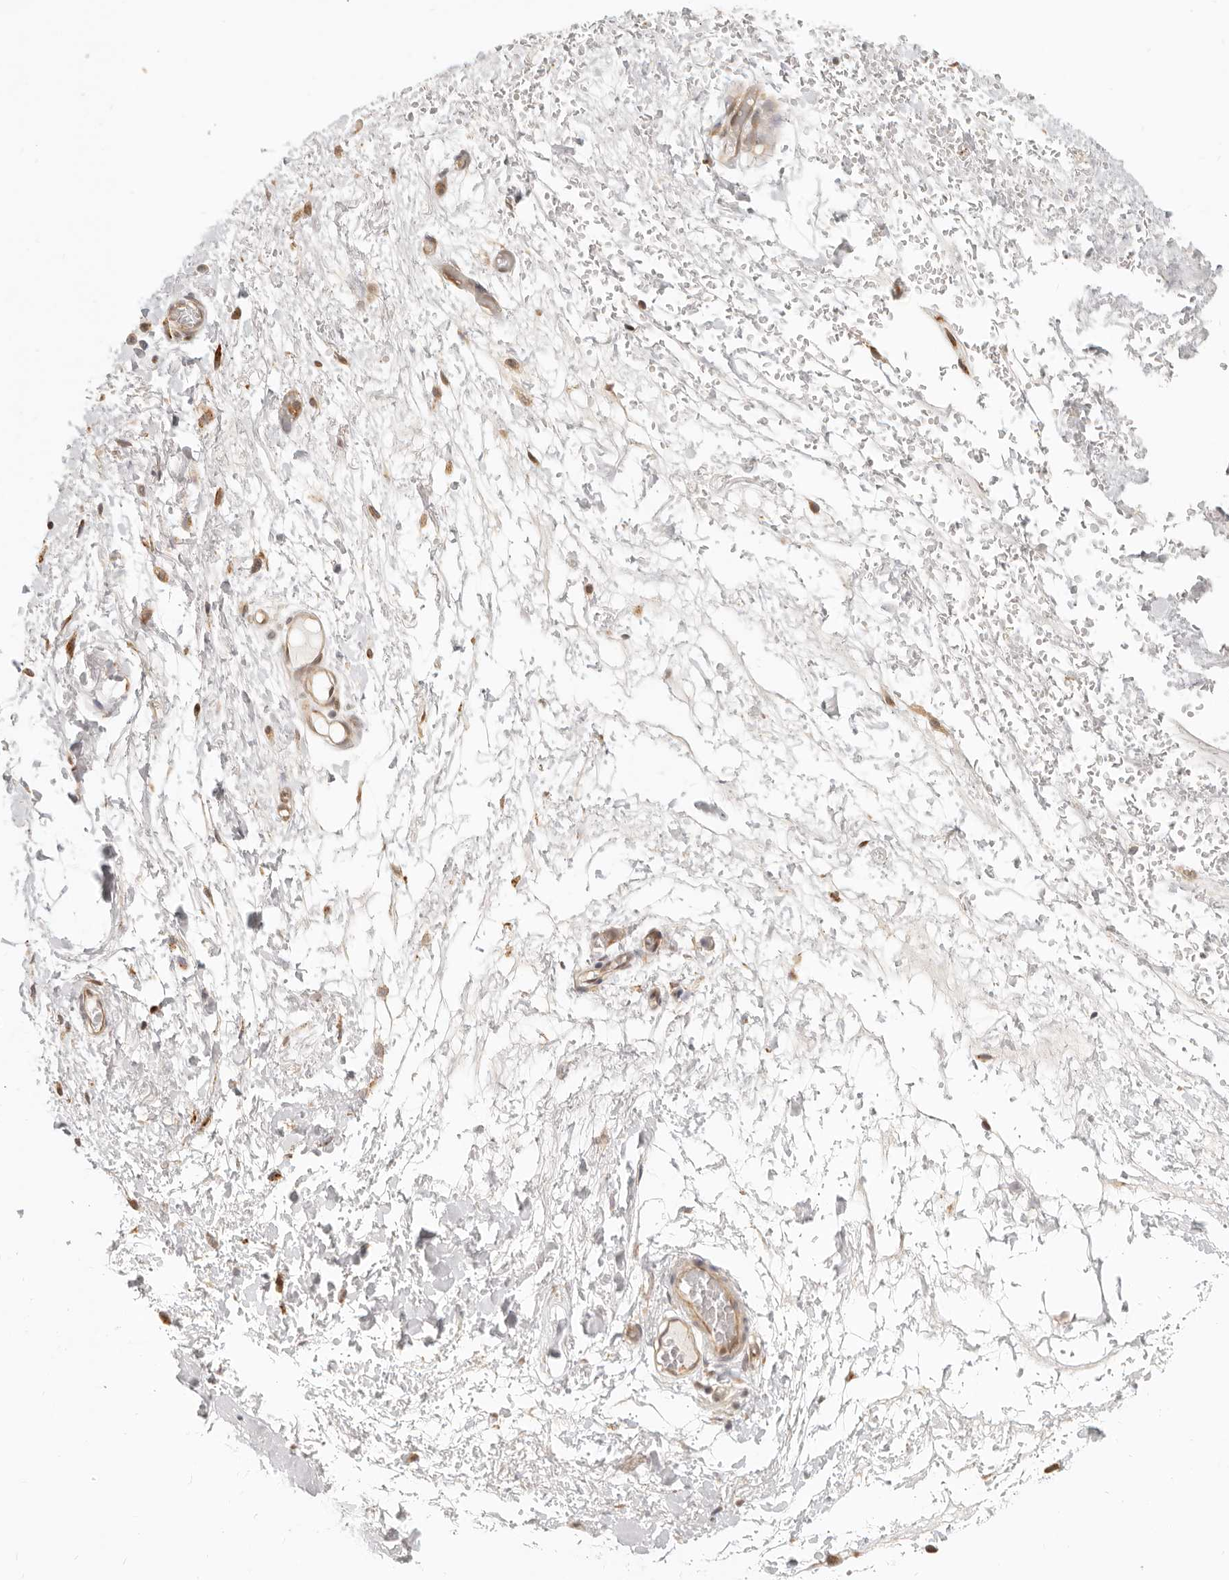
{"staining": {"intensity": "moderate", "quantity": ">75%", "location": "cytoplasmic/membranous,nuclear"}, "tissue": "adipose tissue", "cell_type": "Adipocytes", "image_type": "normal", "snomed": [{"axis": "morphology", "description": "Normal tissue, NOS"}, {"axis": "morphology", "description": "Adenocarcinoma, NOS"}, {"axis": "topography", "description": "Esophagus"}], "caption": "The histopathology image reveals a brown stain indicating the presence of a protein in the cytoplasmic/membranous,nuclear of adipocytes in adipose tissue.", "gene": "TUFT1", "patient": {"sex": "male", "age": 62}}